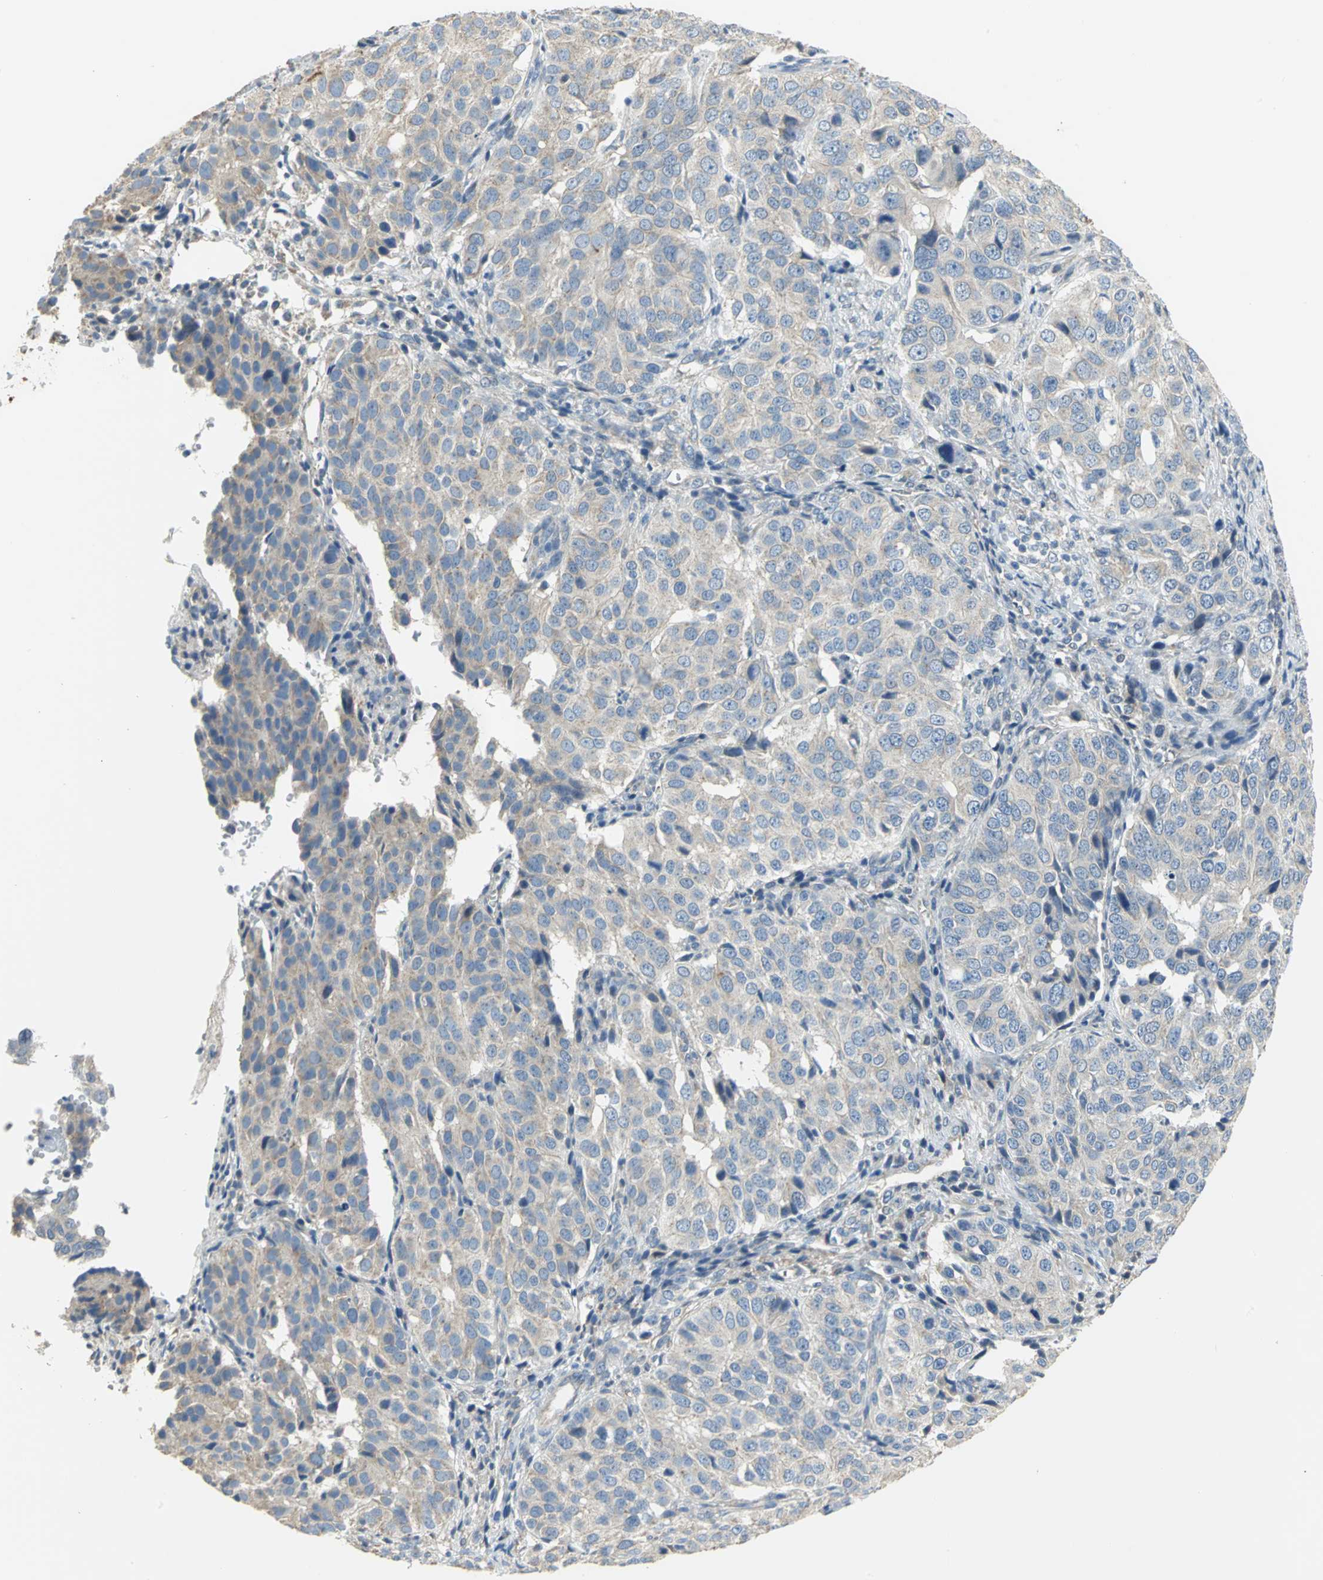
{"staining": {"intensity": "weak", "quantity": "25%-75%", "location": "cytoplasmic/membranous"}, "tissue": "ovarian cancer", "cell_type": "Tumor cells", "image_type": "cancer", "snomed": [{"axis": "morphology", "description": "Carcinoma, endometroid"}, {"axis": "topography", "description": "Ovary"}], "caption": "Immunohistochemical staining of endometroid carcinoma (ovarian) demonstrates low levels of weak cytoplasmic/membranous protein staining in about 25%-75% of tumor cells.", "gene": "HTR1F", "patient": {"sex": "female", "age": 51}}